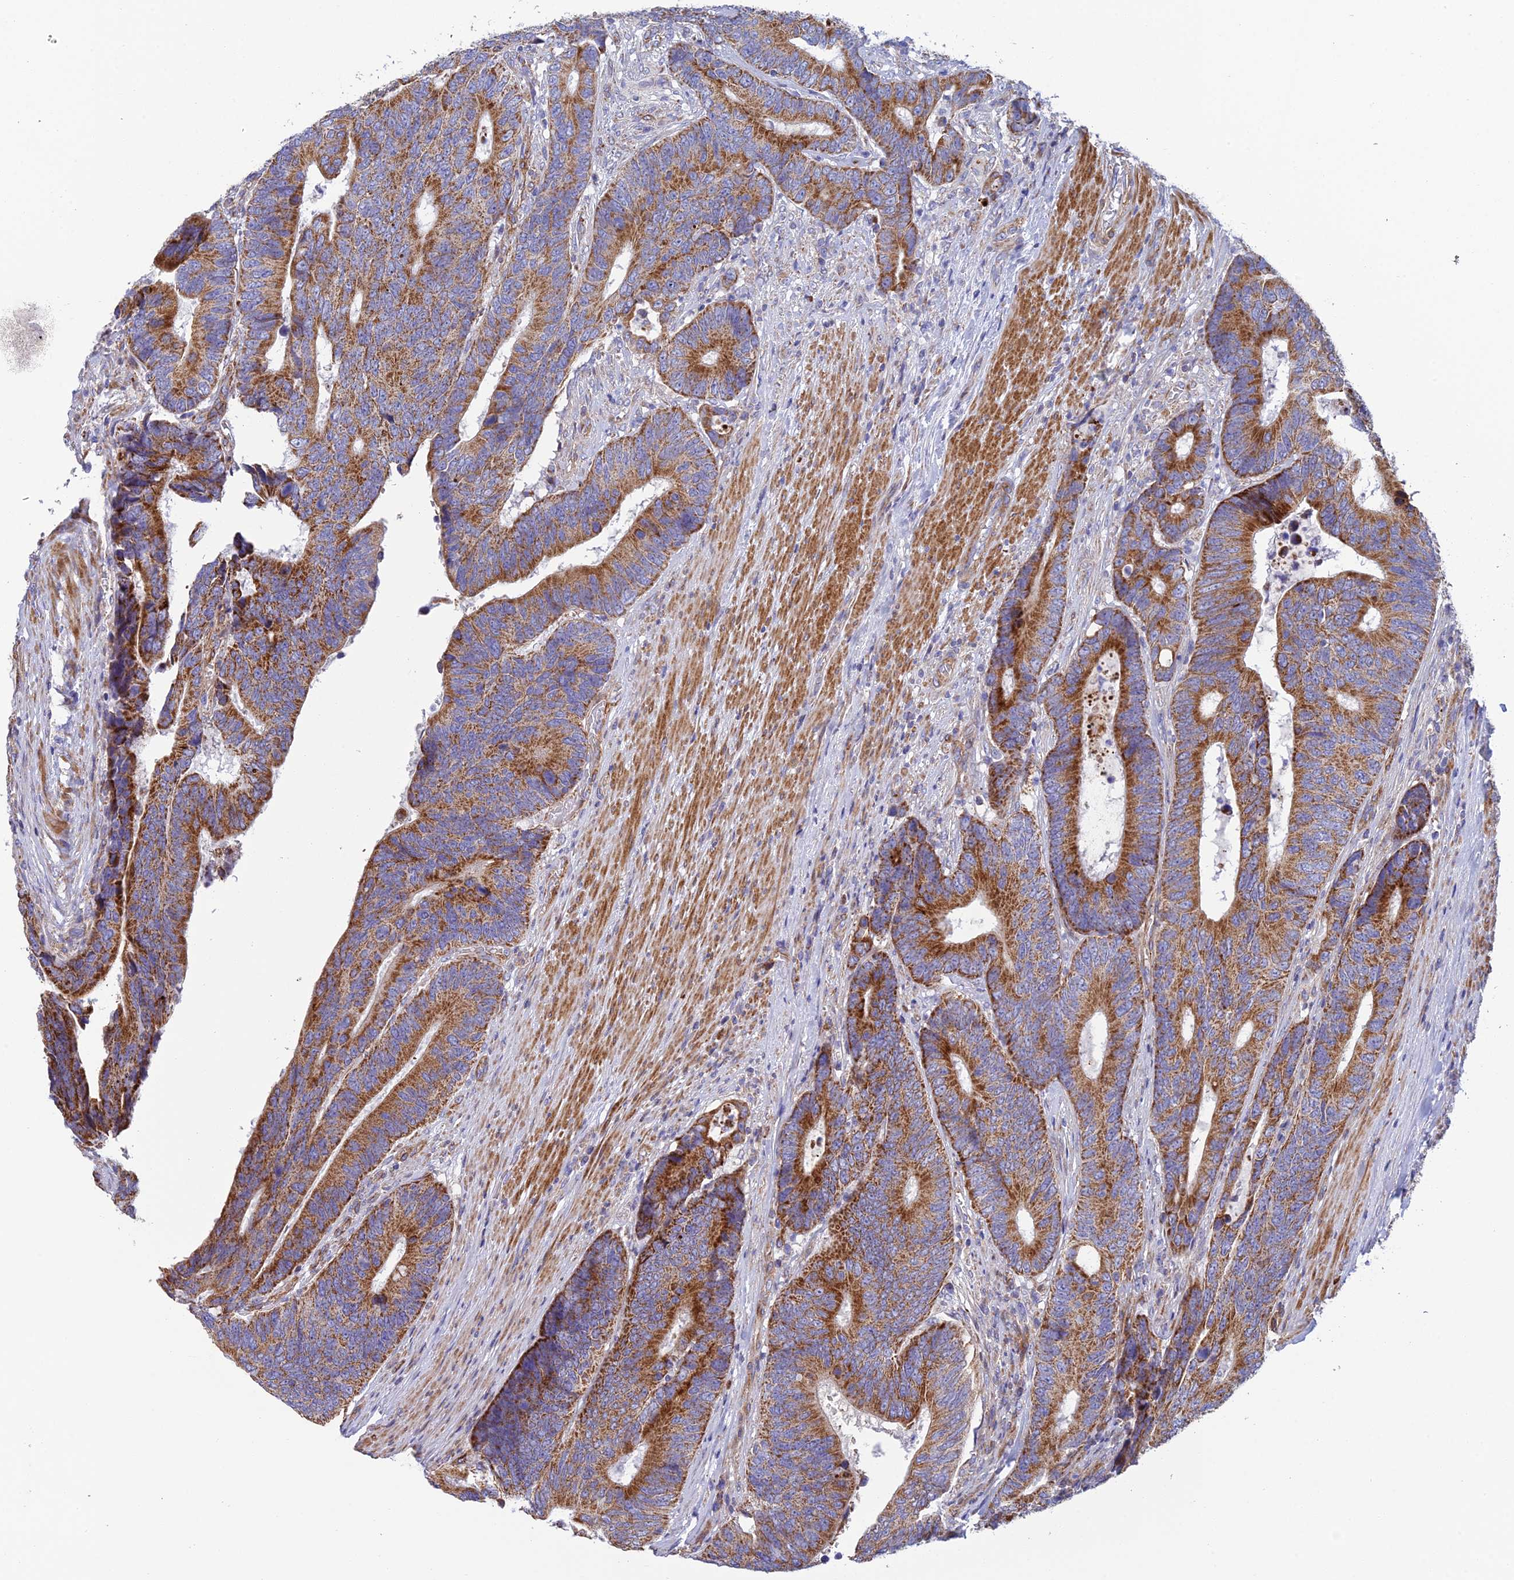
{"staining": {"intensity": "strong", "quantity": ">75%", "location": "cytoplasmic/membranous"}, "tissue": "colorectal cancer", "cell_type": "Tumor cells", "image_type": "cancer", "snomed": [{"axis": "morphology", "description": "Adenocarcinoma, NOS"}, {"axis": "topography", "description": "Colon"}], "caption": "Protein expression analysis of human colorectal cancer (adenocarcinoma) reveals strong cytoplasmic/membranous expression in approximately >75% of tumor cells.", "gene": "CSPG4", "patient": {"sex": "male", "age": 87}}